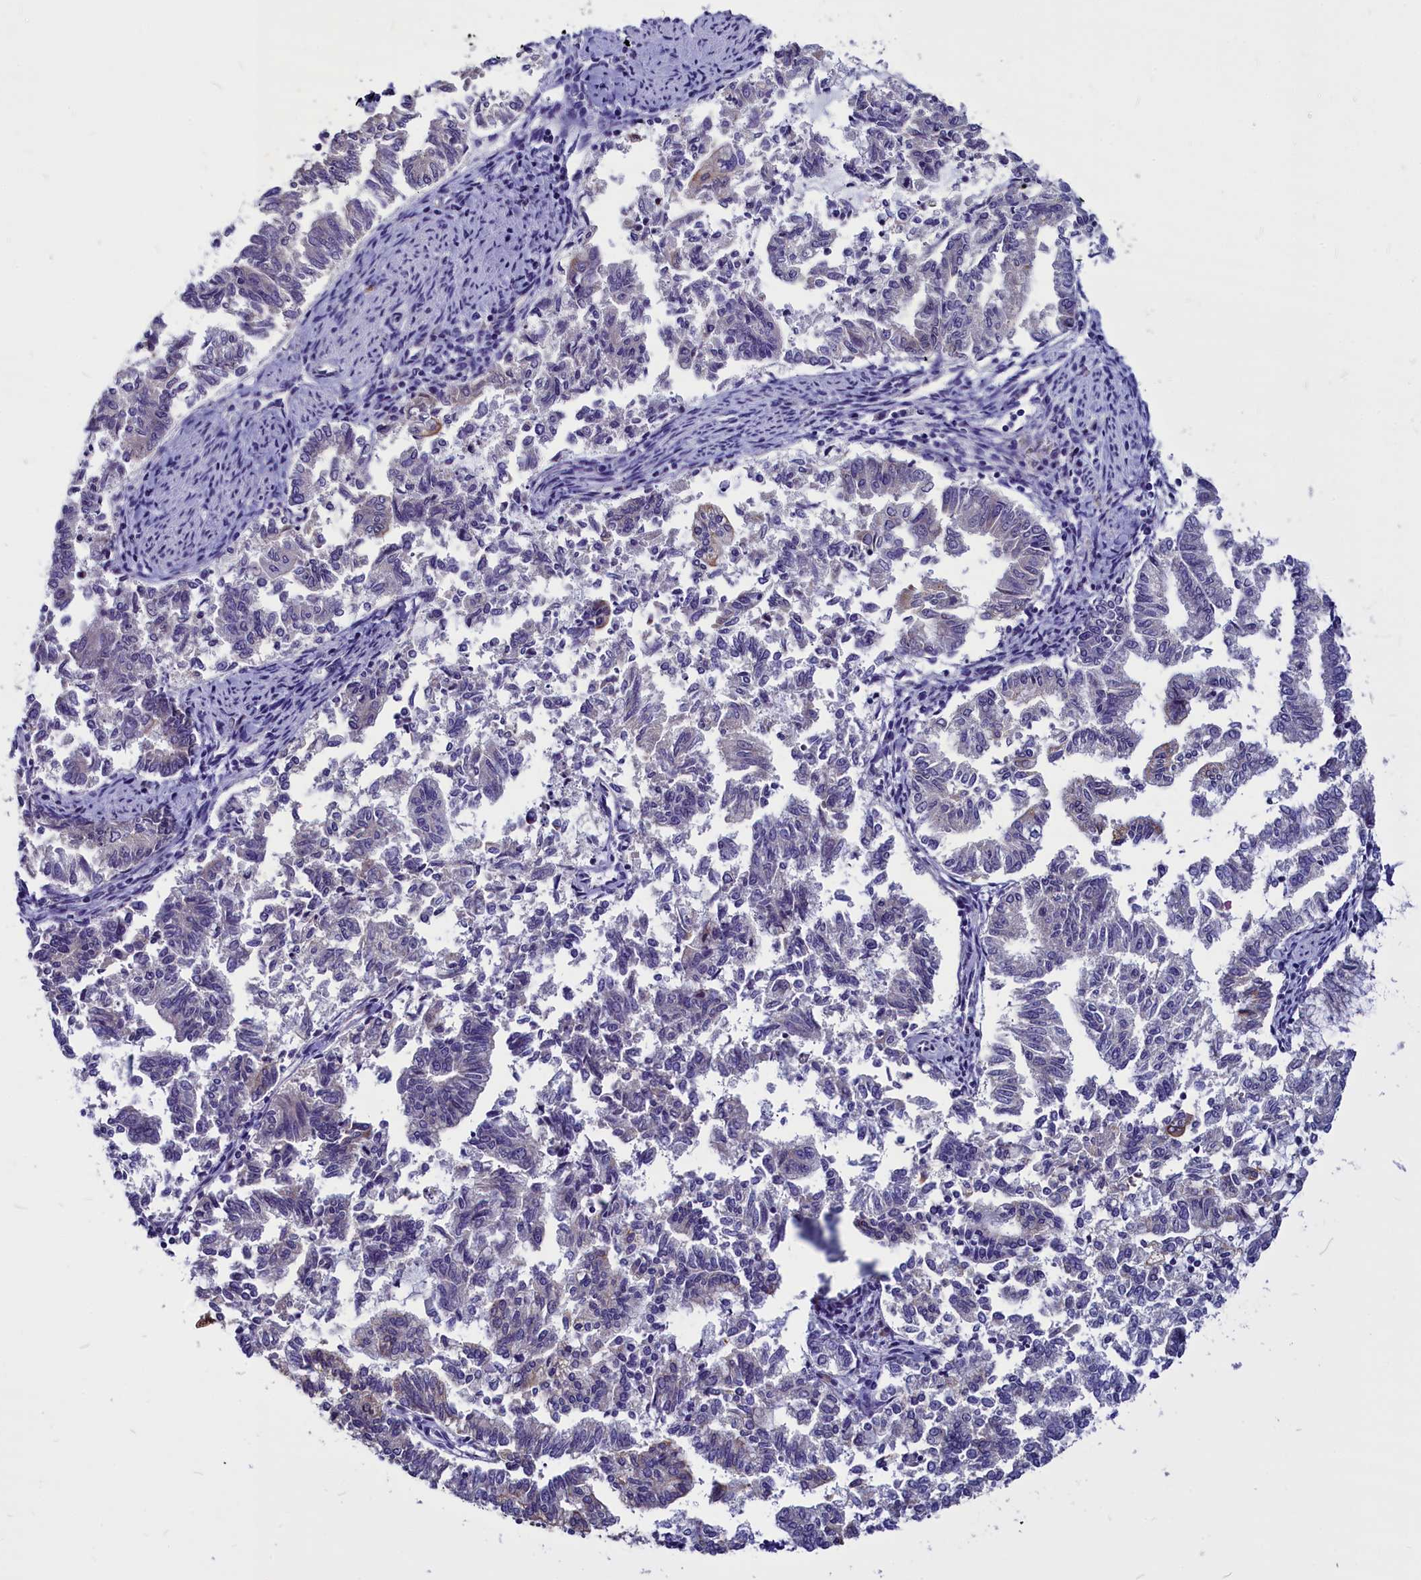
{"staining": {"intensity": "negative", "quantity": "none", "location": "none"}, "tissue": "endometrial cancer", "cell_type": "Tumor cells", "image_type": "cancer", "snomed": [{"axis": "morphology", "description": "Adenocarcinoma, NOS"}, {"axis": "topography", "description": "Endometrium"}], "caption": "Protein analysis of endometrial cancer demonstrates no significant positivity in tumor cells.", "gene": "CEP170", "patient": {"sex": "female", "age": 79}}